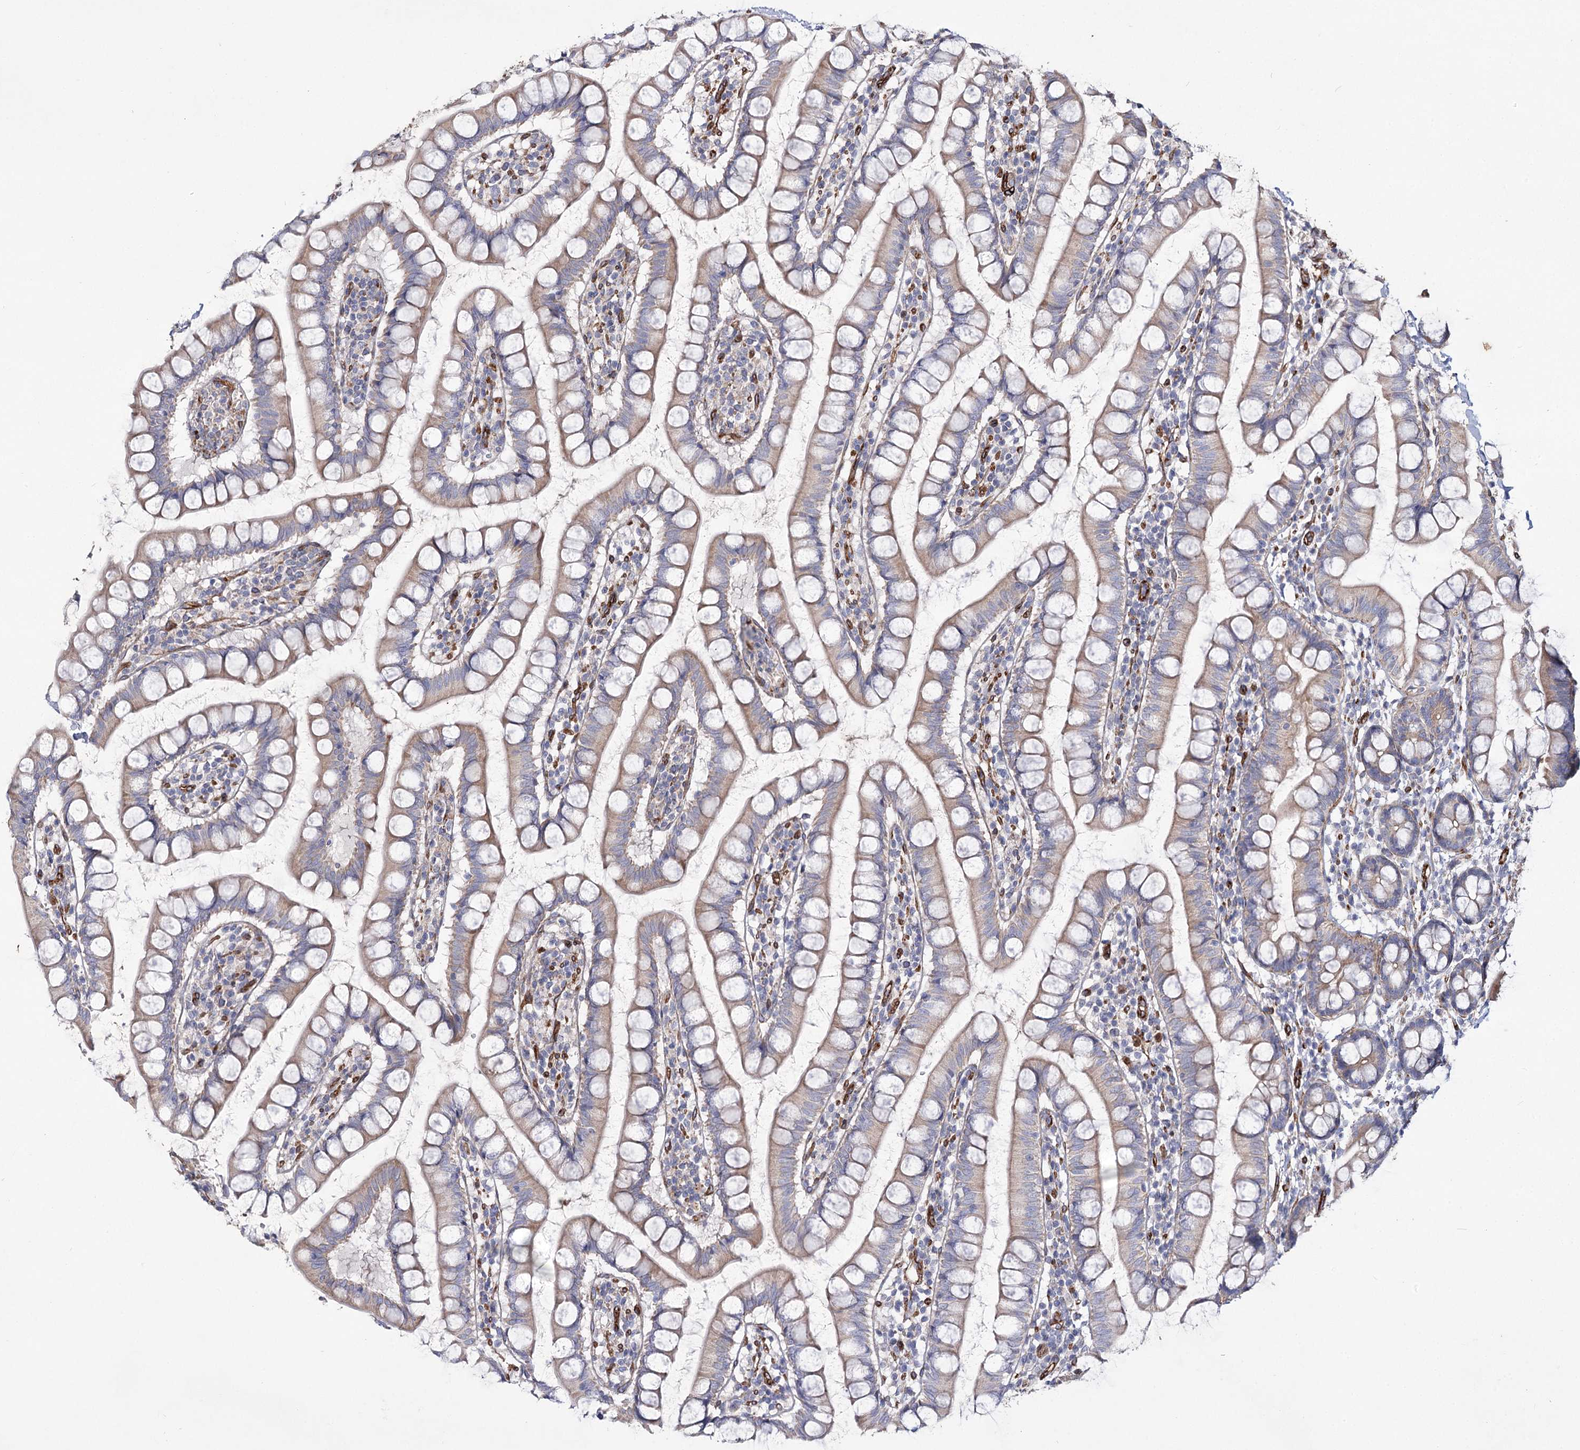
{"staining": {"intensity": "moderate", "quantity": "25%-75%", "location": "cytoplasmic/membranous"}, "tissue": "small intestine", "cell_type": "Glandular cells", "image_type": "normal", "snomed": [{"axis": "morphology", "description": "Normal tissue, NOS"}, {"axis": "topography", "description": "Small intestine"}], "caption": "A histopathology image of small intestine stained for a protein displays moderate cytoplasmic/membranous brown staining in glandular cells.", "gene": "TMEM164", "patient": {"sex": "female", "age": 84}}